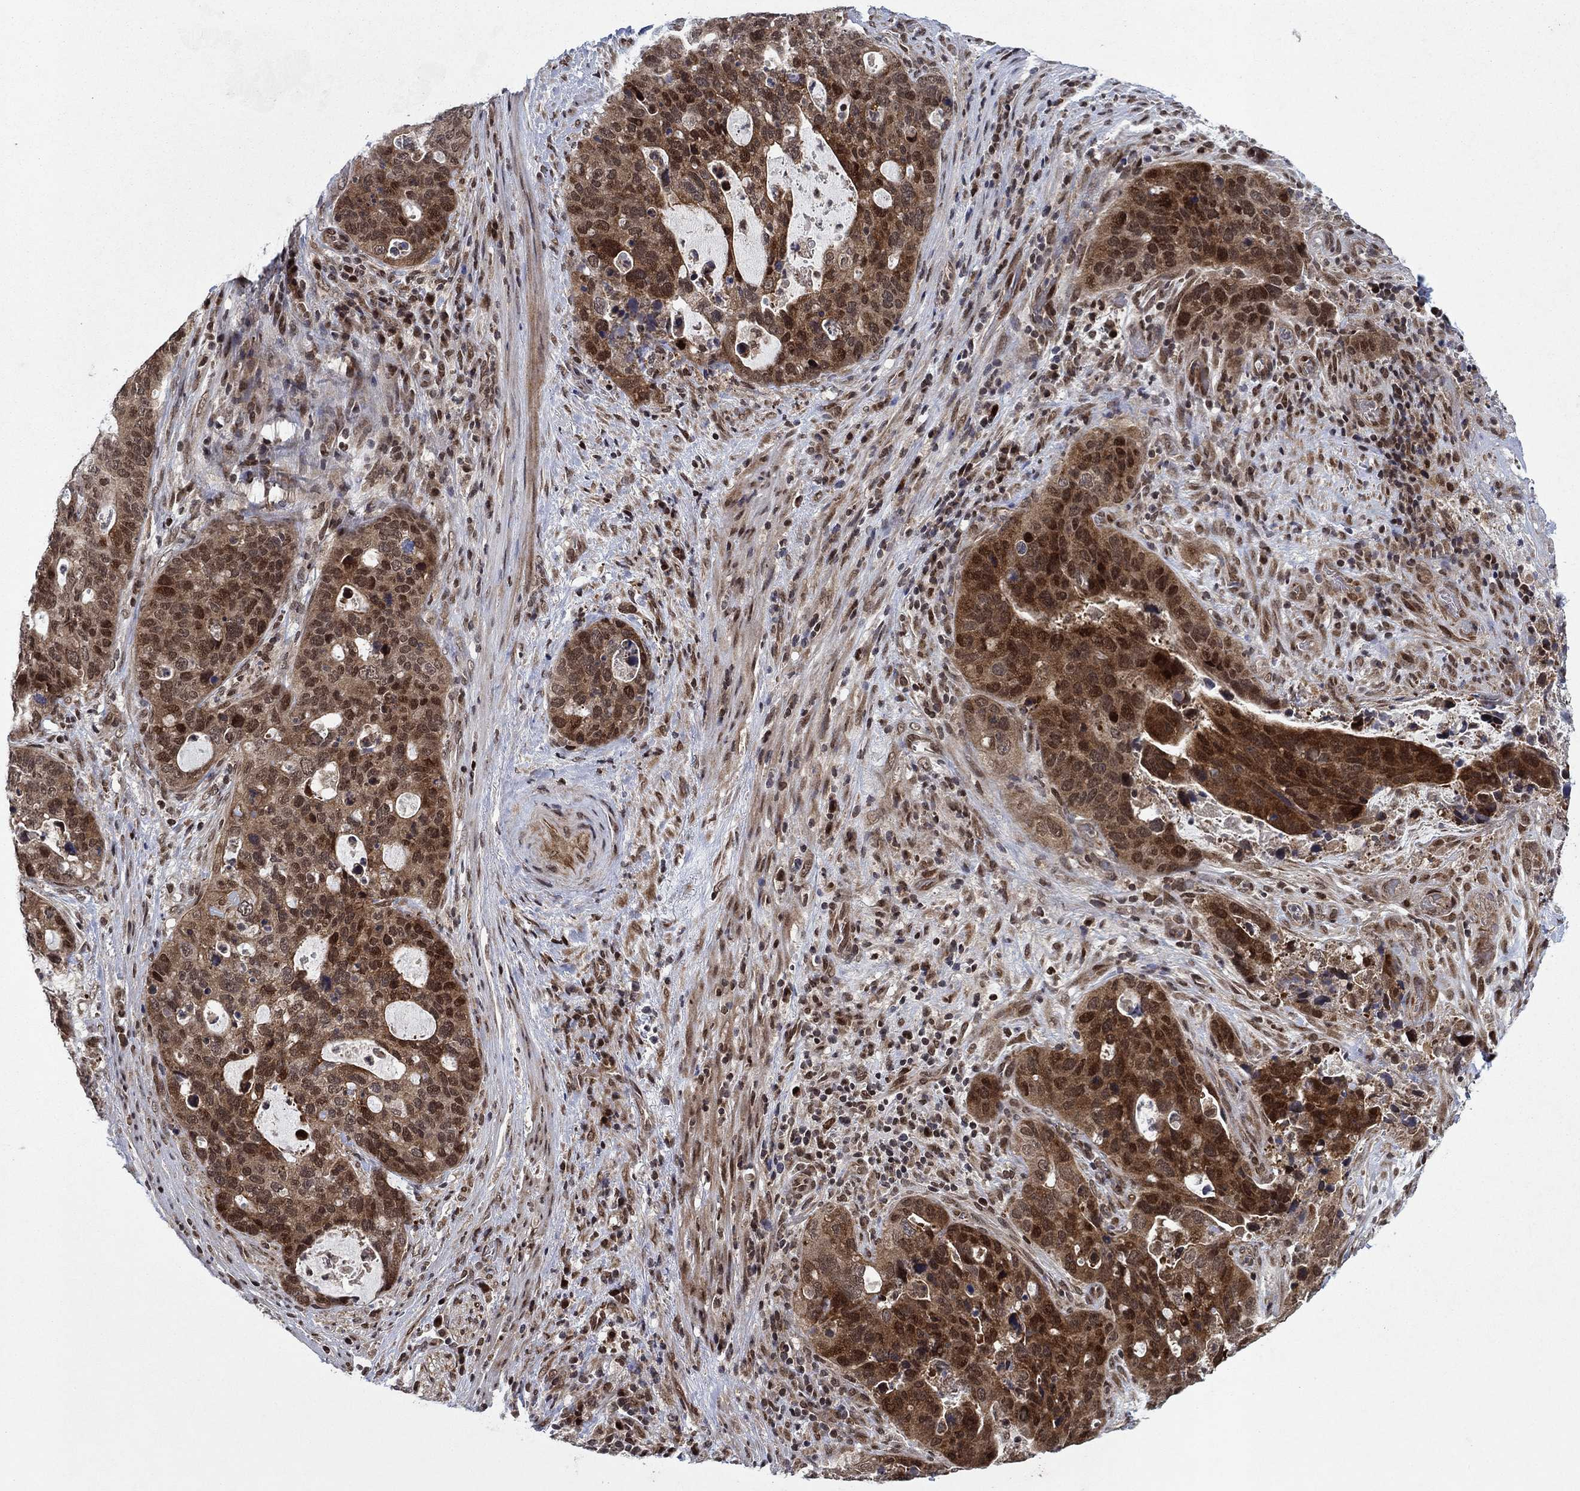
{"staining": {"intensity": "strong", "quantity": "25%-75%", "location": "cytoplasmic/membranous,nuclear"}, "tissue": "stomach cancer", "cell_type": "Tumor cells", "image_type": "cancer", "snomed": [{"axis": "morphology", "description": "Adenocarcinoma, NOS"}, {"axis": "topography", "description": "Stomach"}], "caption": "This micrograph displays IHC staining of human stomach cancer (adenocarcinoma), with high strong cytoplasmic/membranous and nuclear positivity in about 25%-75% of tumor cells.", "gene": "PRICKLE4", "patient": {"sex": "male", "age": 54}}